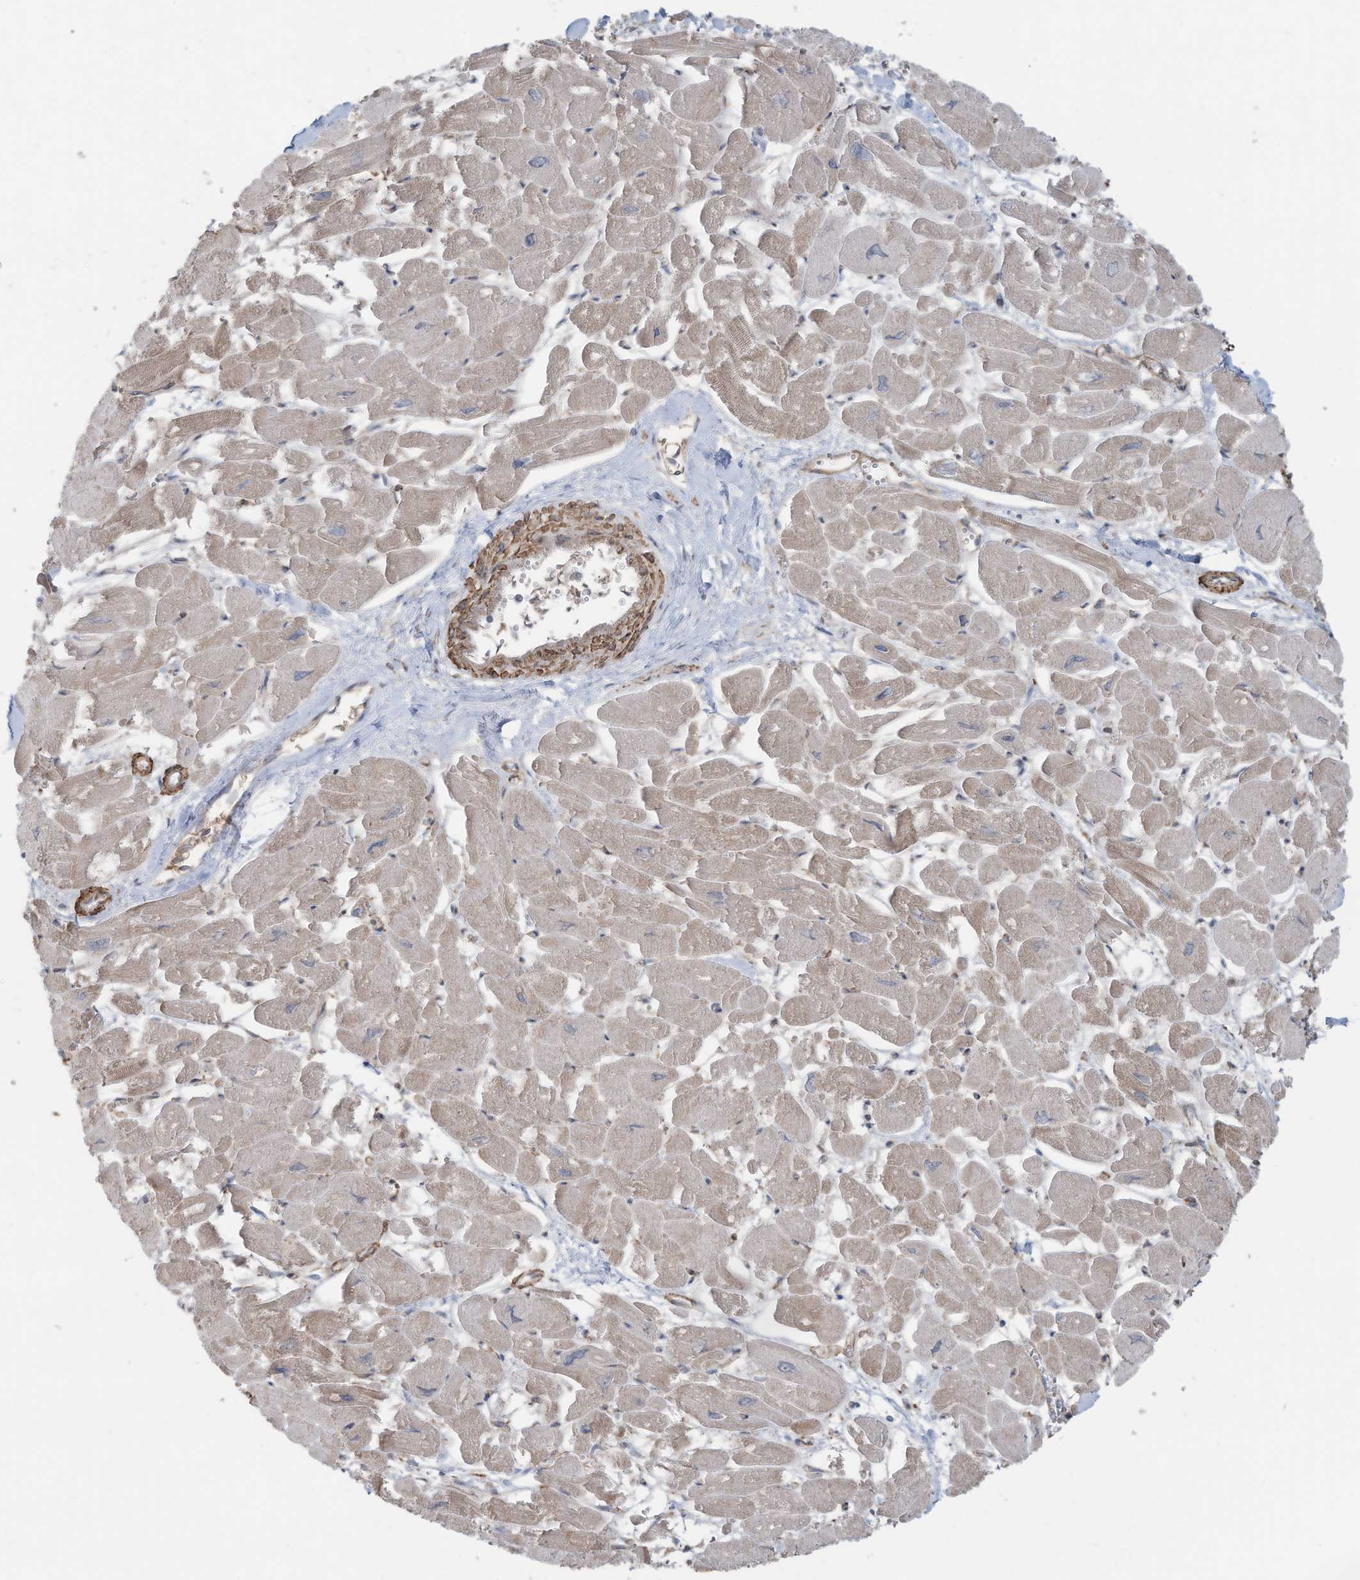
{"staining": {"intensity": "moderate", "quantity": "<25%", "location": "cytoplasmic/membranous"}, "tissue": "heart muscle", "cell_type": "Cardiomyocytes", "image_type": "normal", "snomed": [{"axis": "morphology", "description": "Normal tissue, NOS"}, {"axis": "topography", "description": "Heart"}], "caption": "Heart muscle stained with IHC demonstrates moderate cytoplasmic/membranous staining in approximately <25% of cardiomyocytes.", "gene": "SLC17A7", "patient": {"sex": "male", "age": 54}}